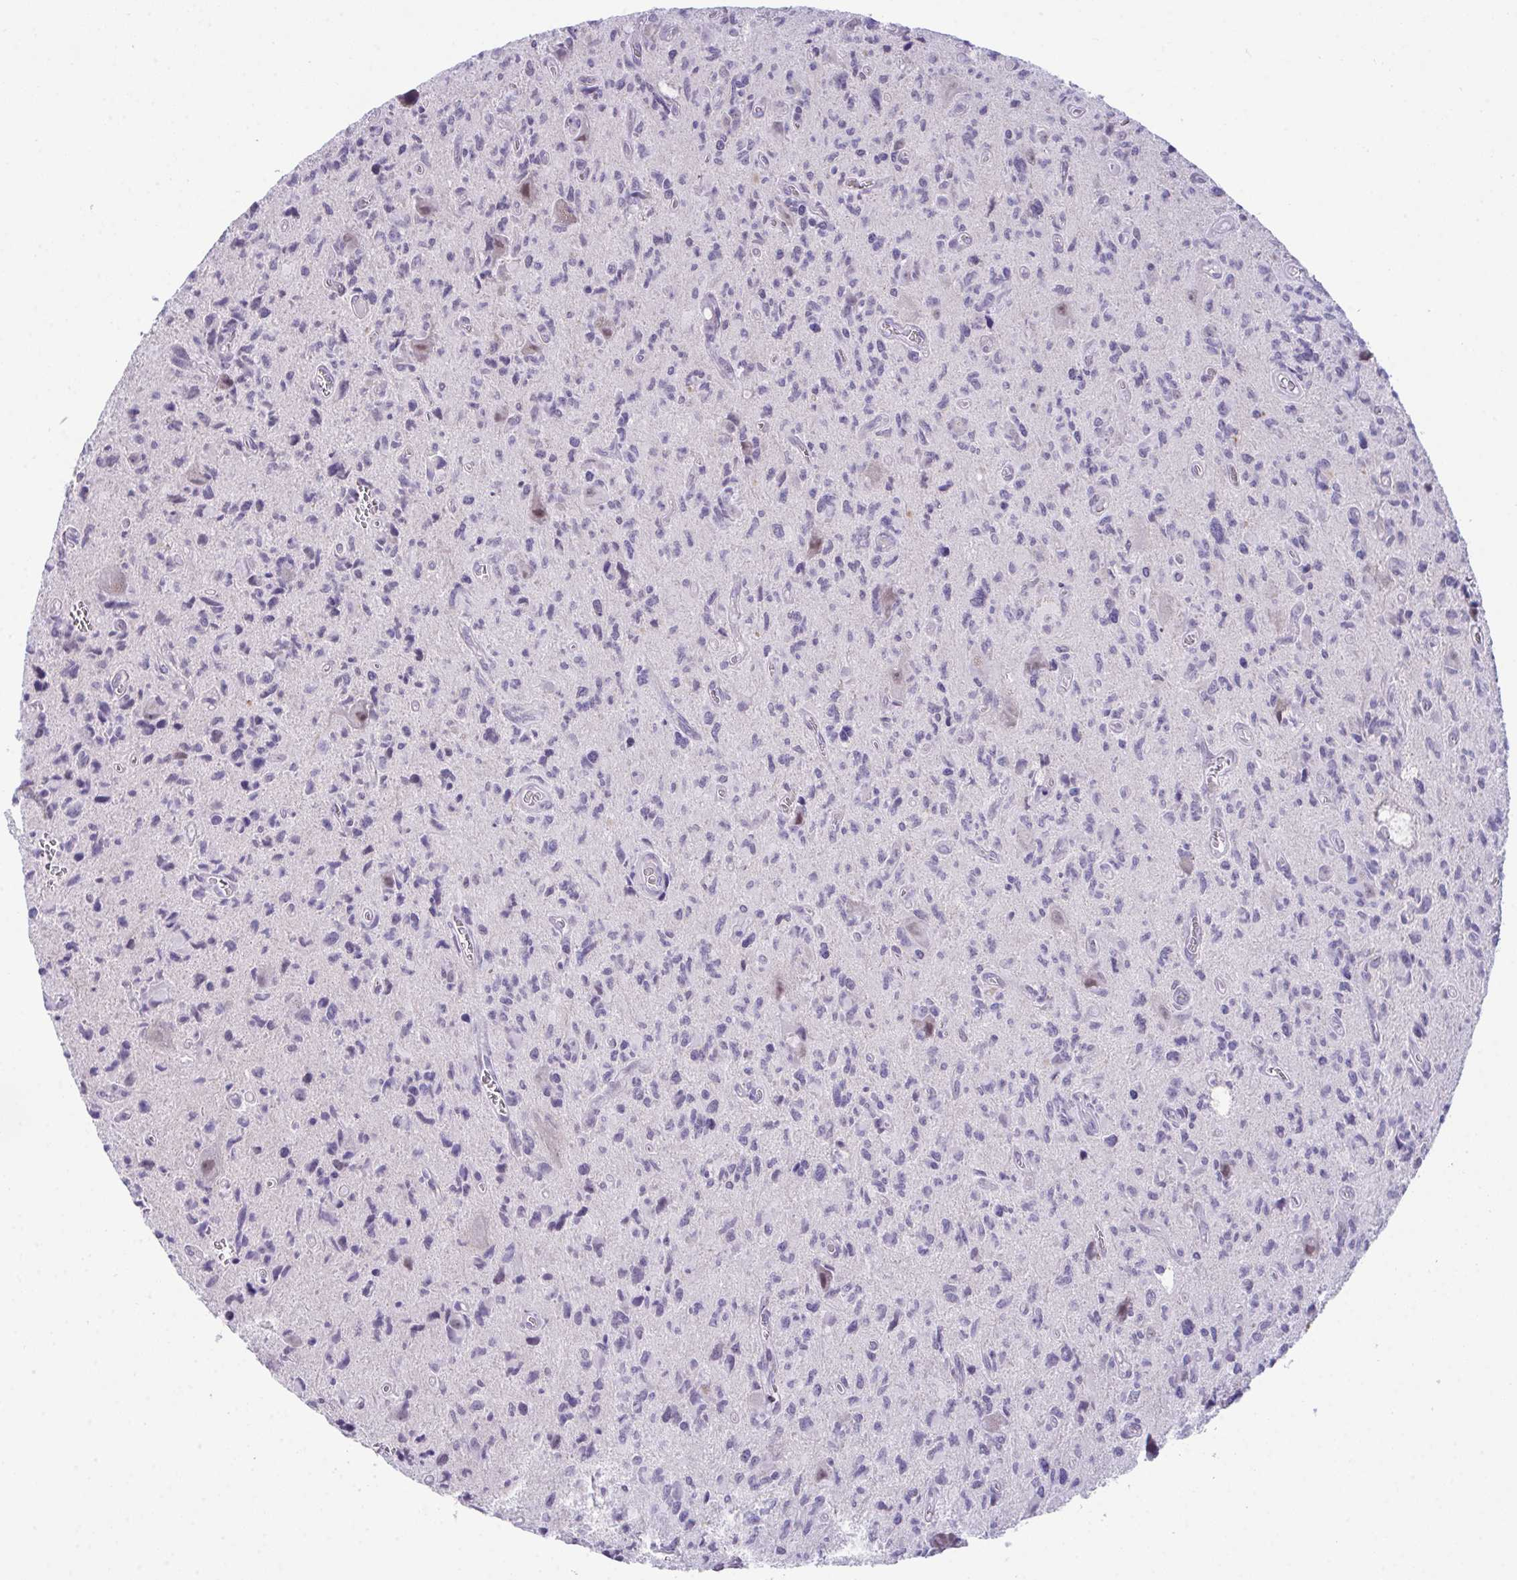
{"staining": {"intensity": "negative", "quantity": "none", "location": "none"}, "tissue": "glioma", "cell_type": "Tumor cells", "image_type": "cancer", "snomed": [{"axis": "morphology", "description": "Glioma, malignant, High grade"}, {"axis": "topography", "description": "Brain"}], "caption": "Immunohistochemical staining of human glioma demonstrates no significant positivity in tumor cells. The staining is performed using DAB brown chromogen with nuclei counter-stained in using hematoxylin.", "gene": "ATP6V0D2", "patient": {"sex": "male", "age": 76}}